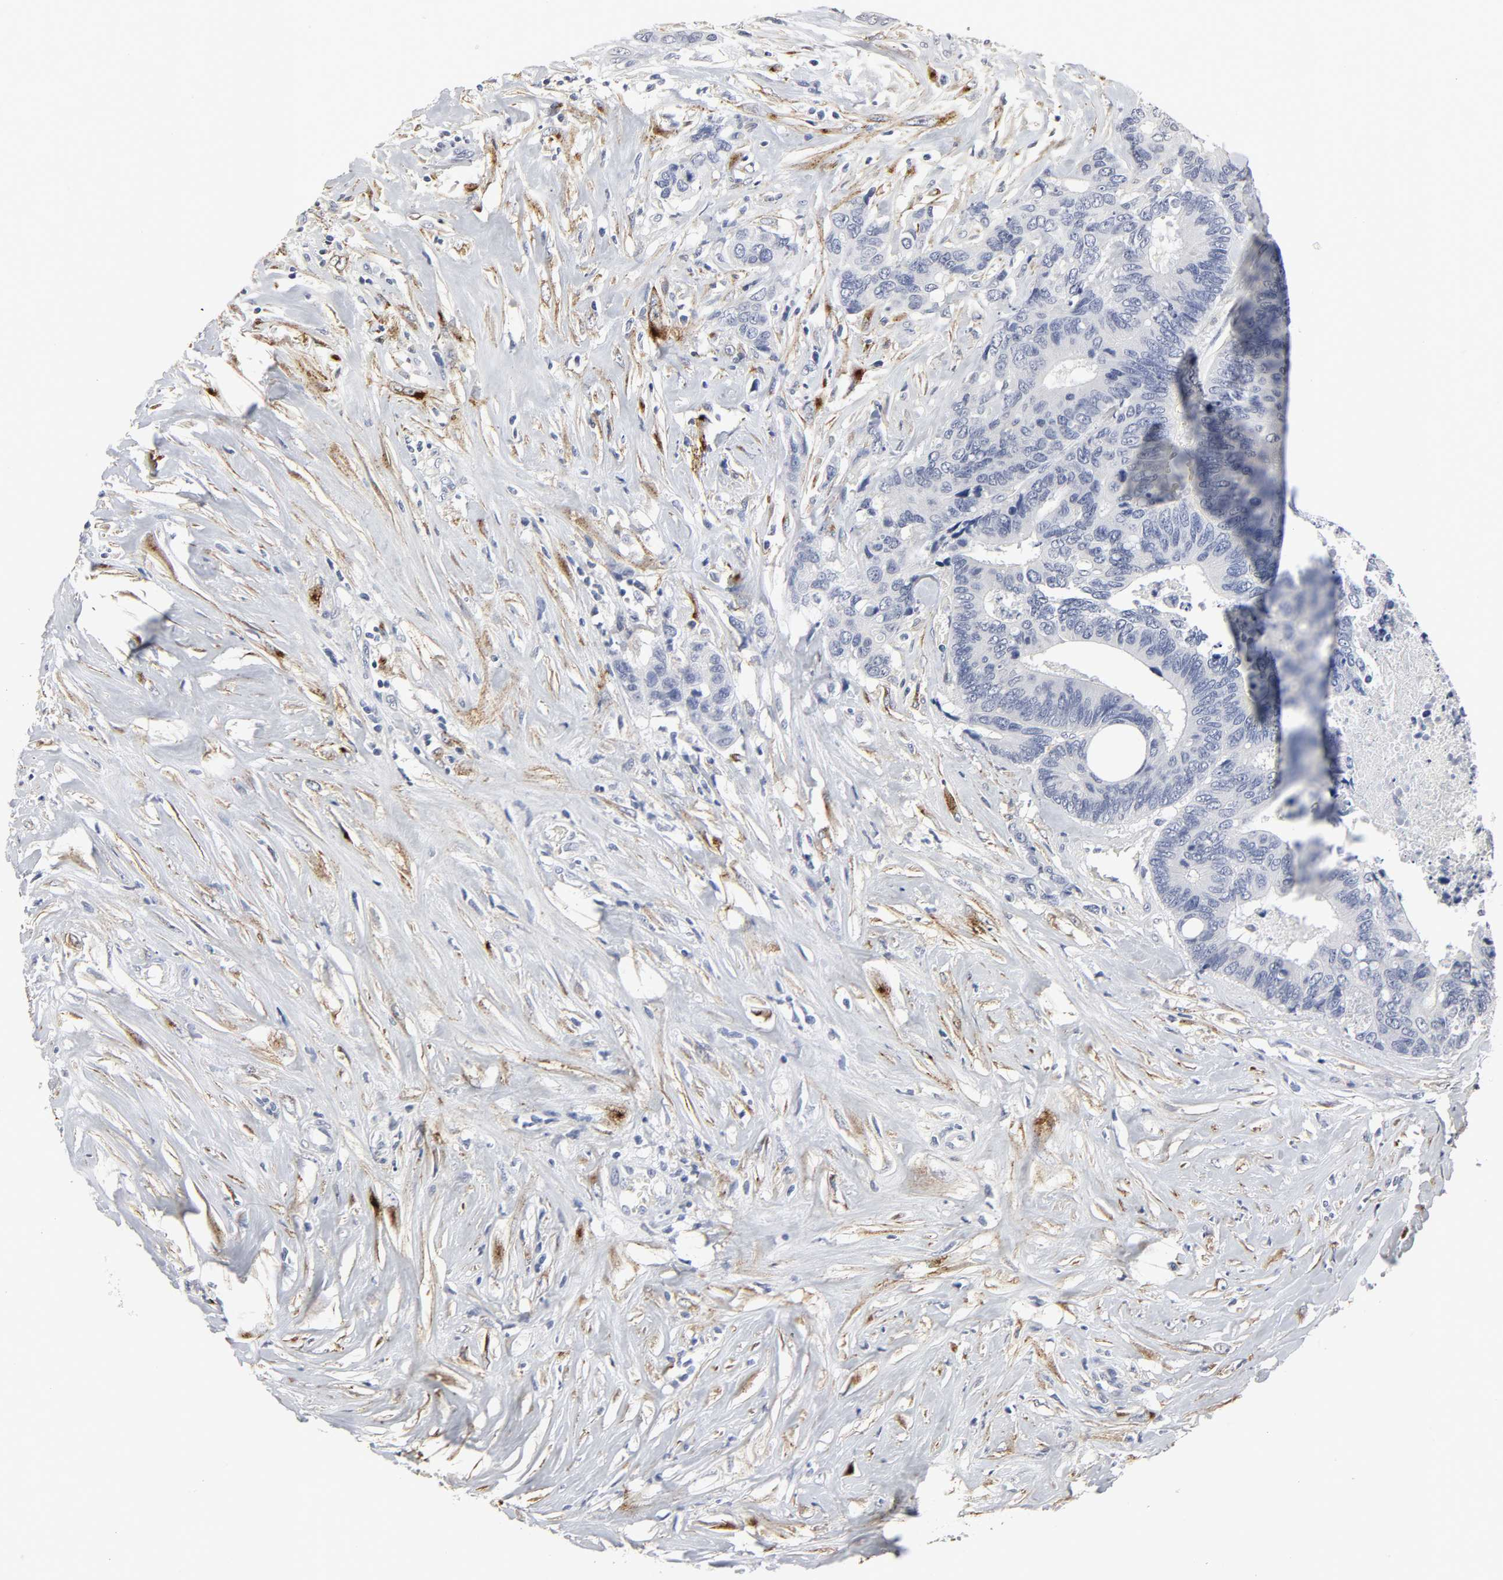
{"staining": {"intensity": "negative", "quantity": "none", "location": "none"}, "tissue": "colorectal cancer", "cell_type": "Tumor cells", "image_type": "cancer", "snomed": [{"axis": "morphology", "description": "Adenocarcinoma, NOS"}, {"axis": "topography", "description": "Rectum"}], "caption": "The immunohistochemistry (IHC) photomicrograph has no significant expression in tumor cells of colorectal adenocarcinoma tissue. The staining was performed using DAB to visualize the protein expression in brown, while the nuclei were stained in blue with hematoxylin (Magnification: 20x).", "gene": "LRP1", "patient": {"sex": "male", "age": 55}}